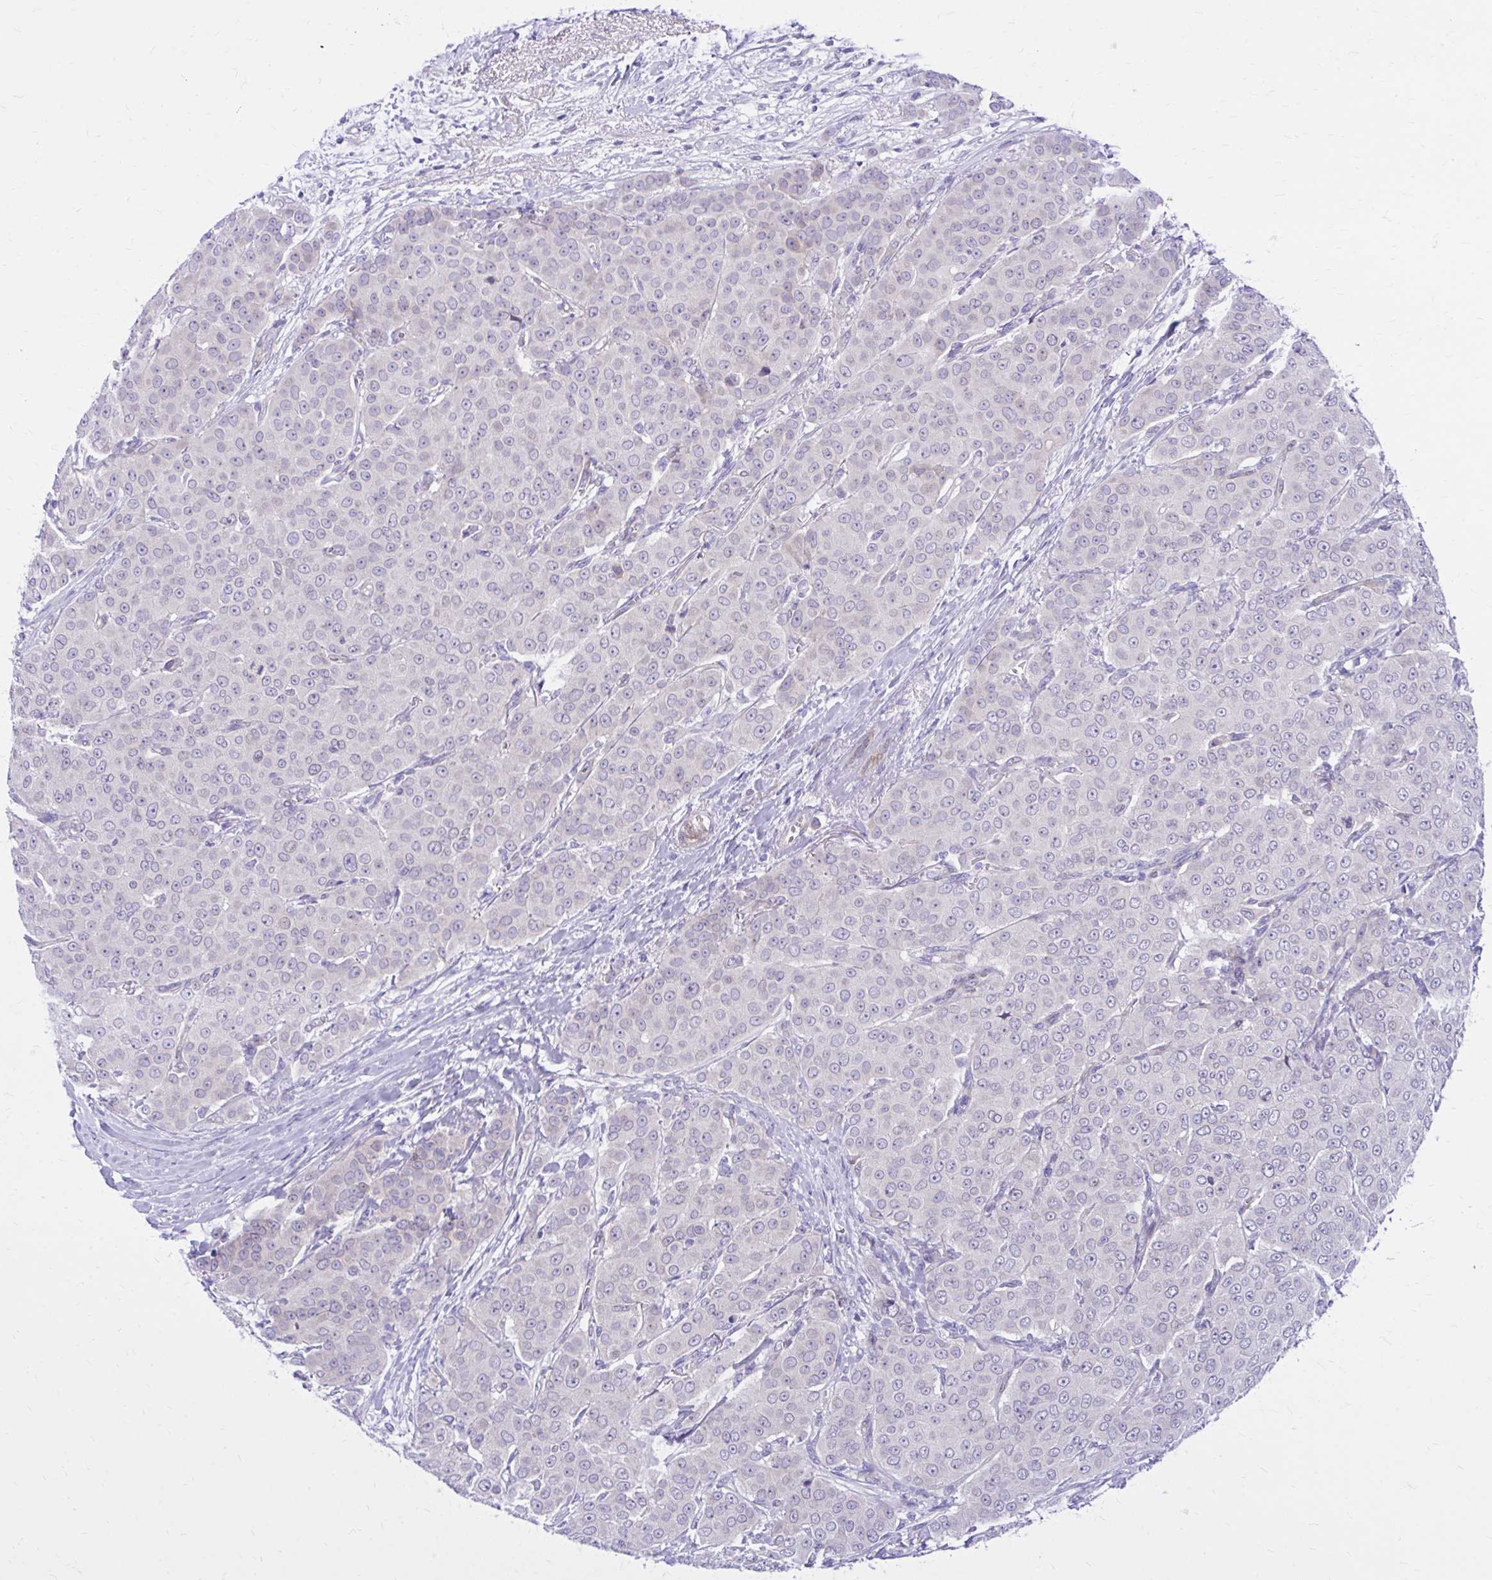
{"staining": {"intensity": "negative", "quantity": "none", "location": "none"}, "tissue": "breast cancer", "cell_type": "Tumor cells", "image_type": "cancer", "snomed": [{"axis": "morphology", "description": "Duct carcinoma"}, {"axis": "topography", "description": "Breast"}], "caption": "Tumor cells show no significant protein positivity in breast cancer (intraductal carcinoma).", "gene": "ADAMTSL1", "patient": {"sex": "female", "age": 91}}